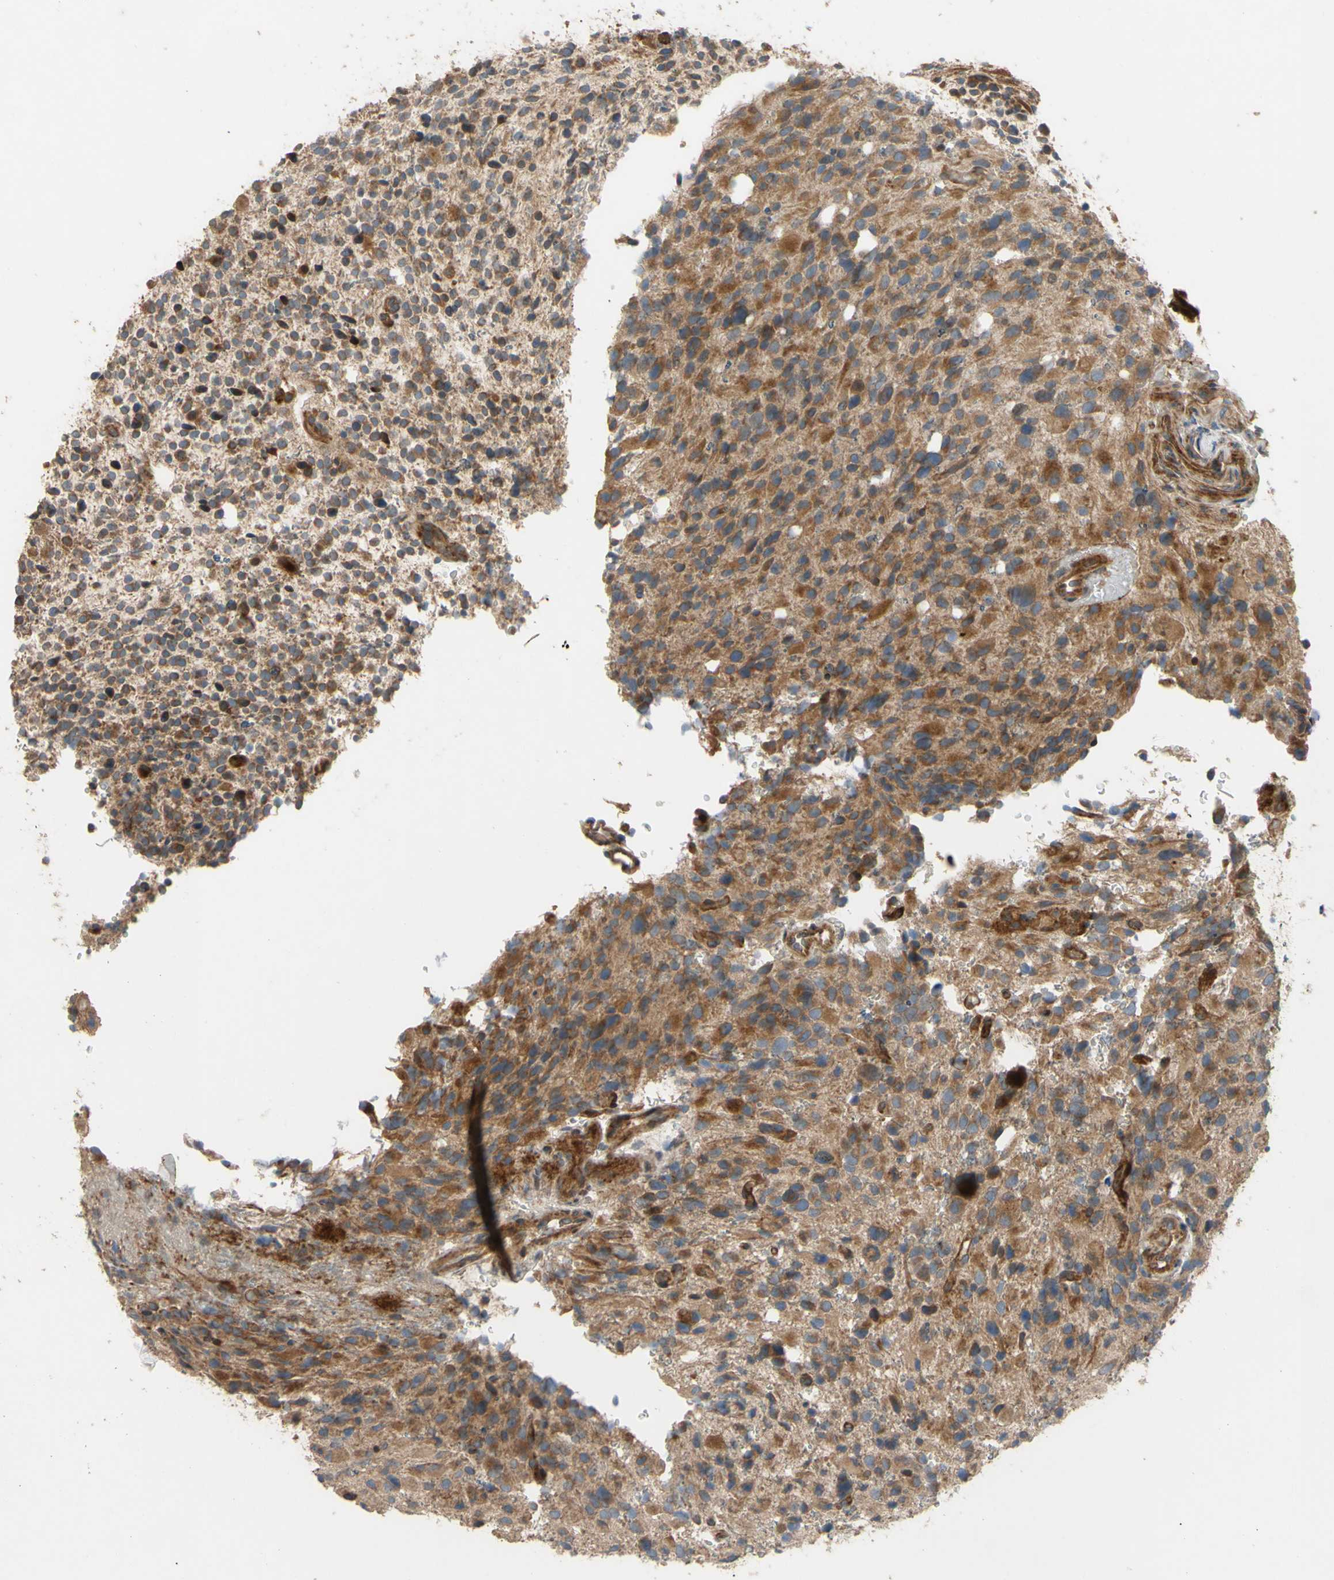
{"staining": {"intensity": "moderate", "quantity": "25%-75%", "location": "cytoplasmic/membranous"}, "tissue": "glioma", "cell_type": "Tumor cells", "image_type": "cancer", "snomed": [{"axis": "morphology", "description": "Glioma, malignant, High grade"}, {"axis": "topography", "description": "Brain"}], "caption": "Moderate cytoplasmic/membranous protein positivity is identified in about 25%-75% of tumor cells in glioma. Nuclei are stained in blue.", "gene": "SPTLC1", "patient": {"sex": "male", "age": 48}}